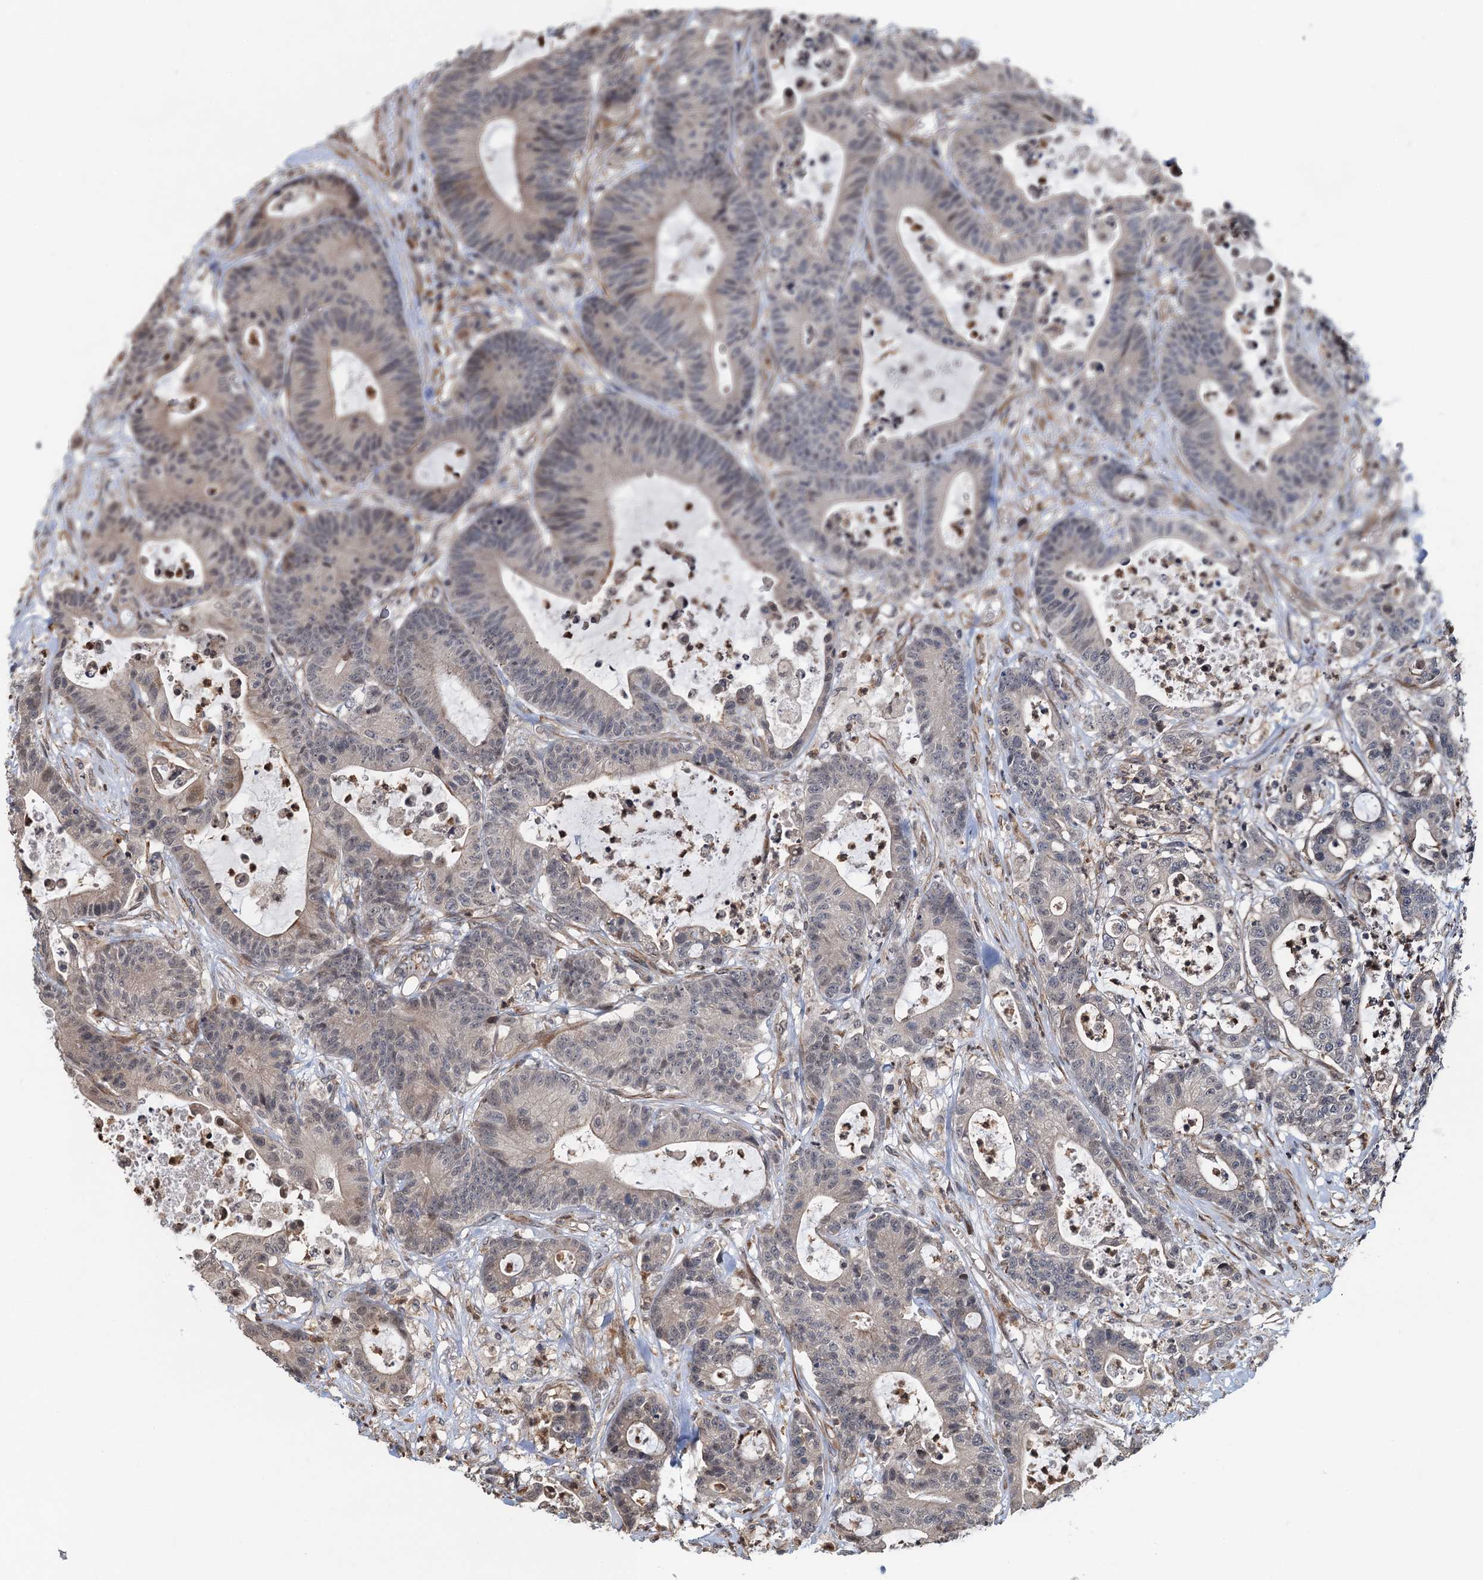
{"staining": {"intensity": "weak", "quantity": "<25%", "location": "cytoplasmic/membranous"}, "tissue": "colorectal cancer", "cell_type": "Tumor cells", "image_type": "cancer", "snomed": [{"axis": "morphology", "description": "Adenocarcinoma, NOS"}, {"axis": "topography", "description": "Colon"}], "caption": "Immunohistochemistry (IHC) of colorectal cancer (adenocarcinoma) reveals no positivity in tumor cells.", "gene": "WHAMM", "patient": {"sex": "female", "age": 84}}